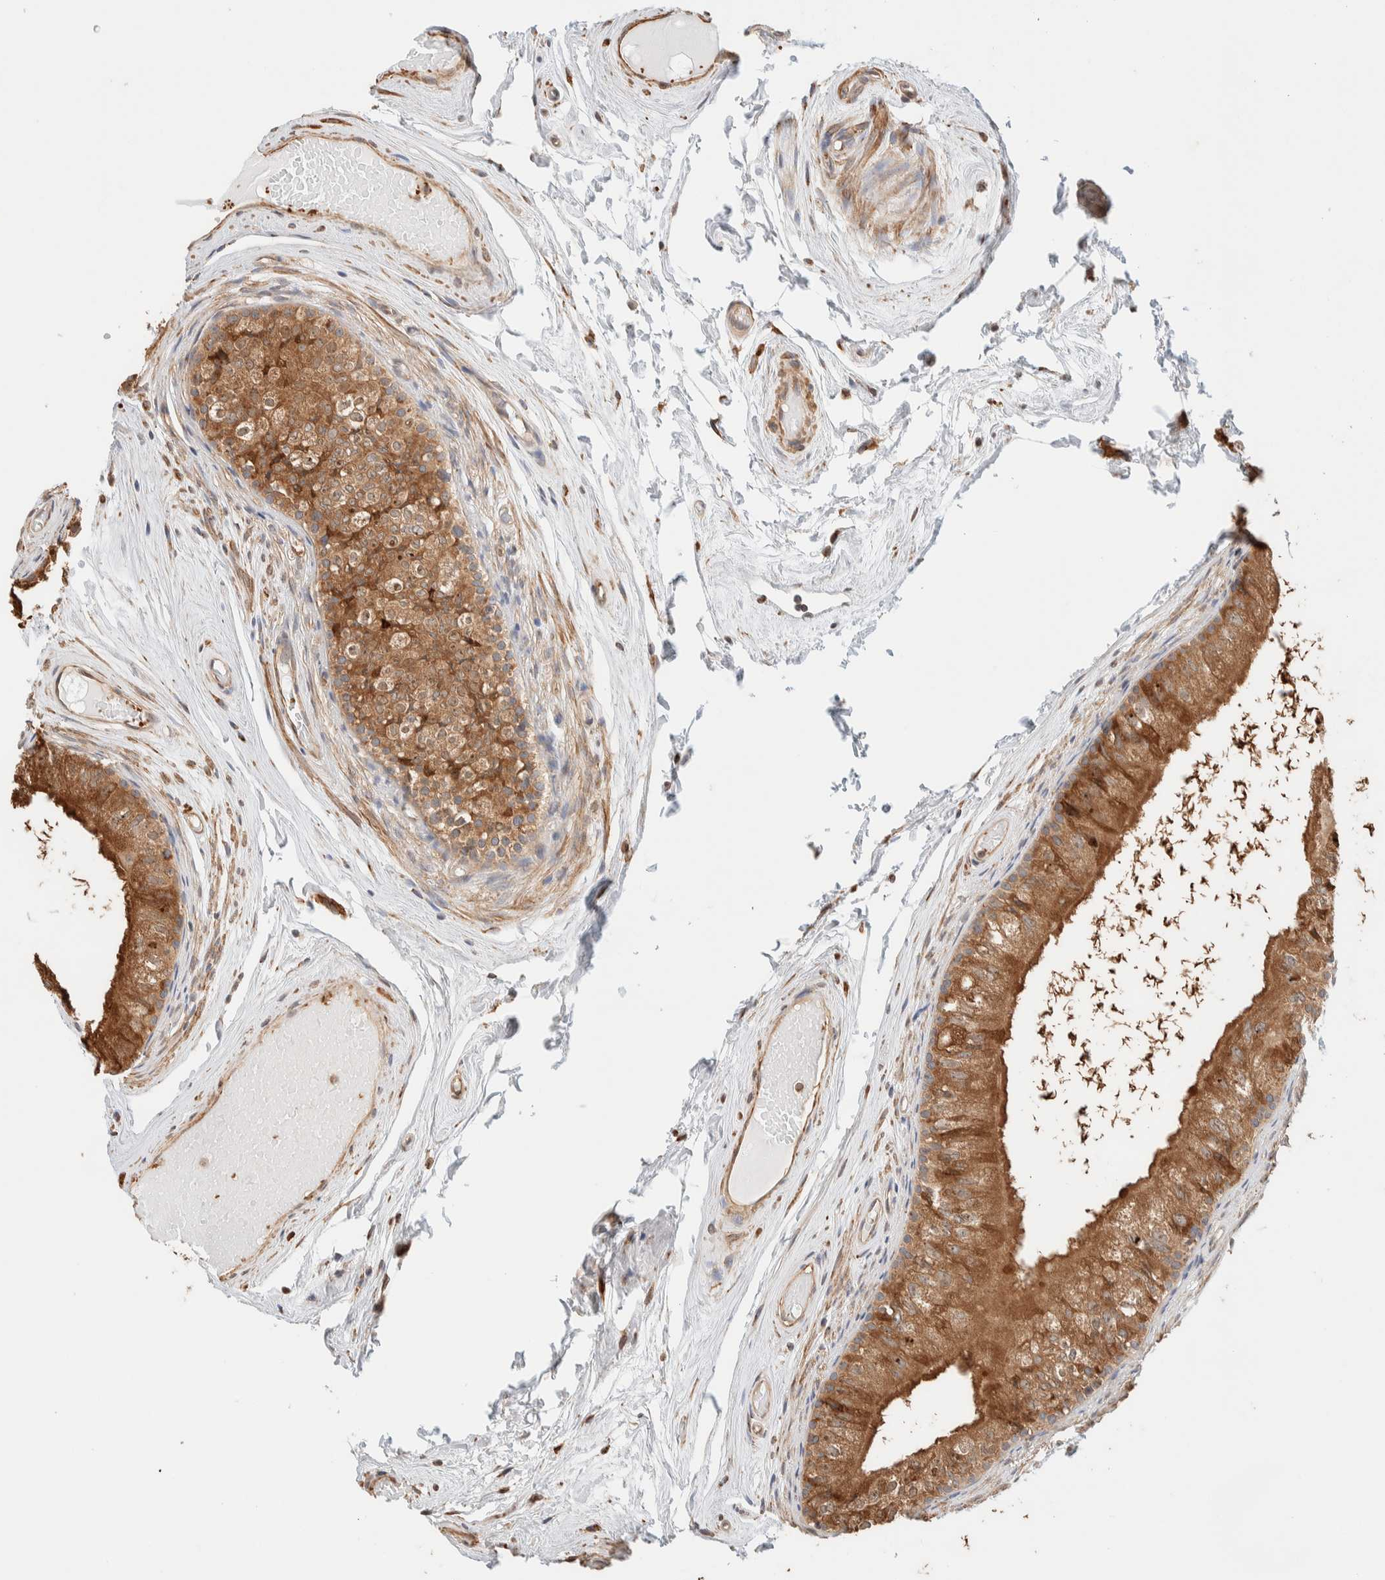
{"staining": {"intensity": "strong", "quantity": "25%-75%", "location": "cytoplasmic/membranous"}, "tissue": "epididymis", "cell_type": "Glandular cells", "image_type": "normal", "snomed": [{"axis": "morphology", "description": "Normal tissue, NOS"}, {"axis": "topography", "description": "Epididymis"}], "caption": "A high-resolution image shows immunohistochemistry (IHC) staining of normal epididymis, which shows strong cytoplasmic/membranous staining in about 25%-75% of glandular cells.", "gene": "INTS1", "patient": {"sex": "male", "age": 79}}